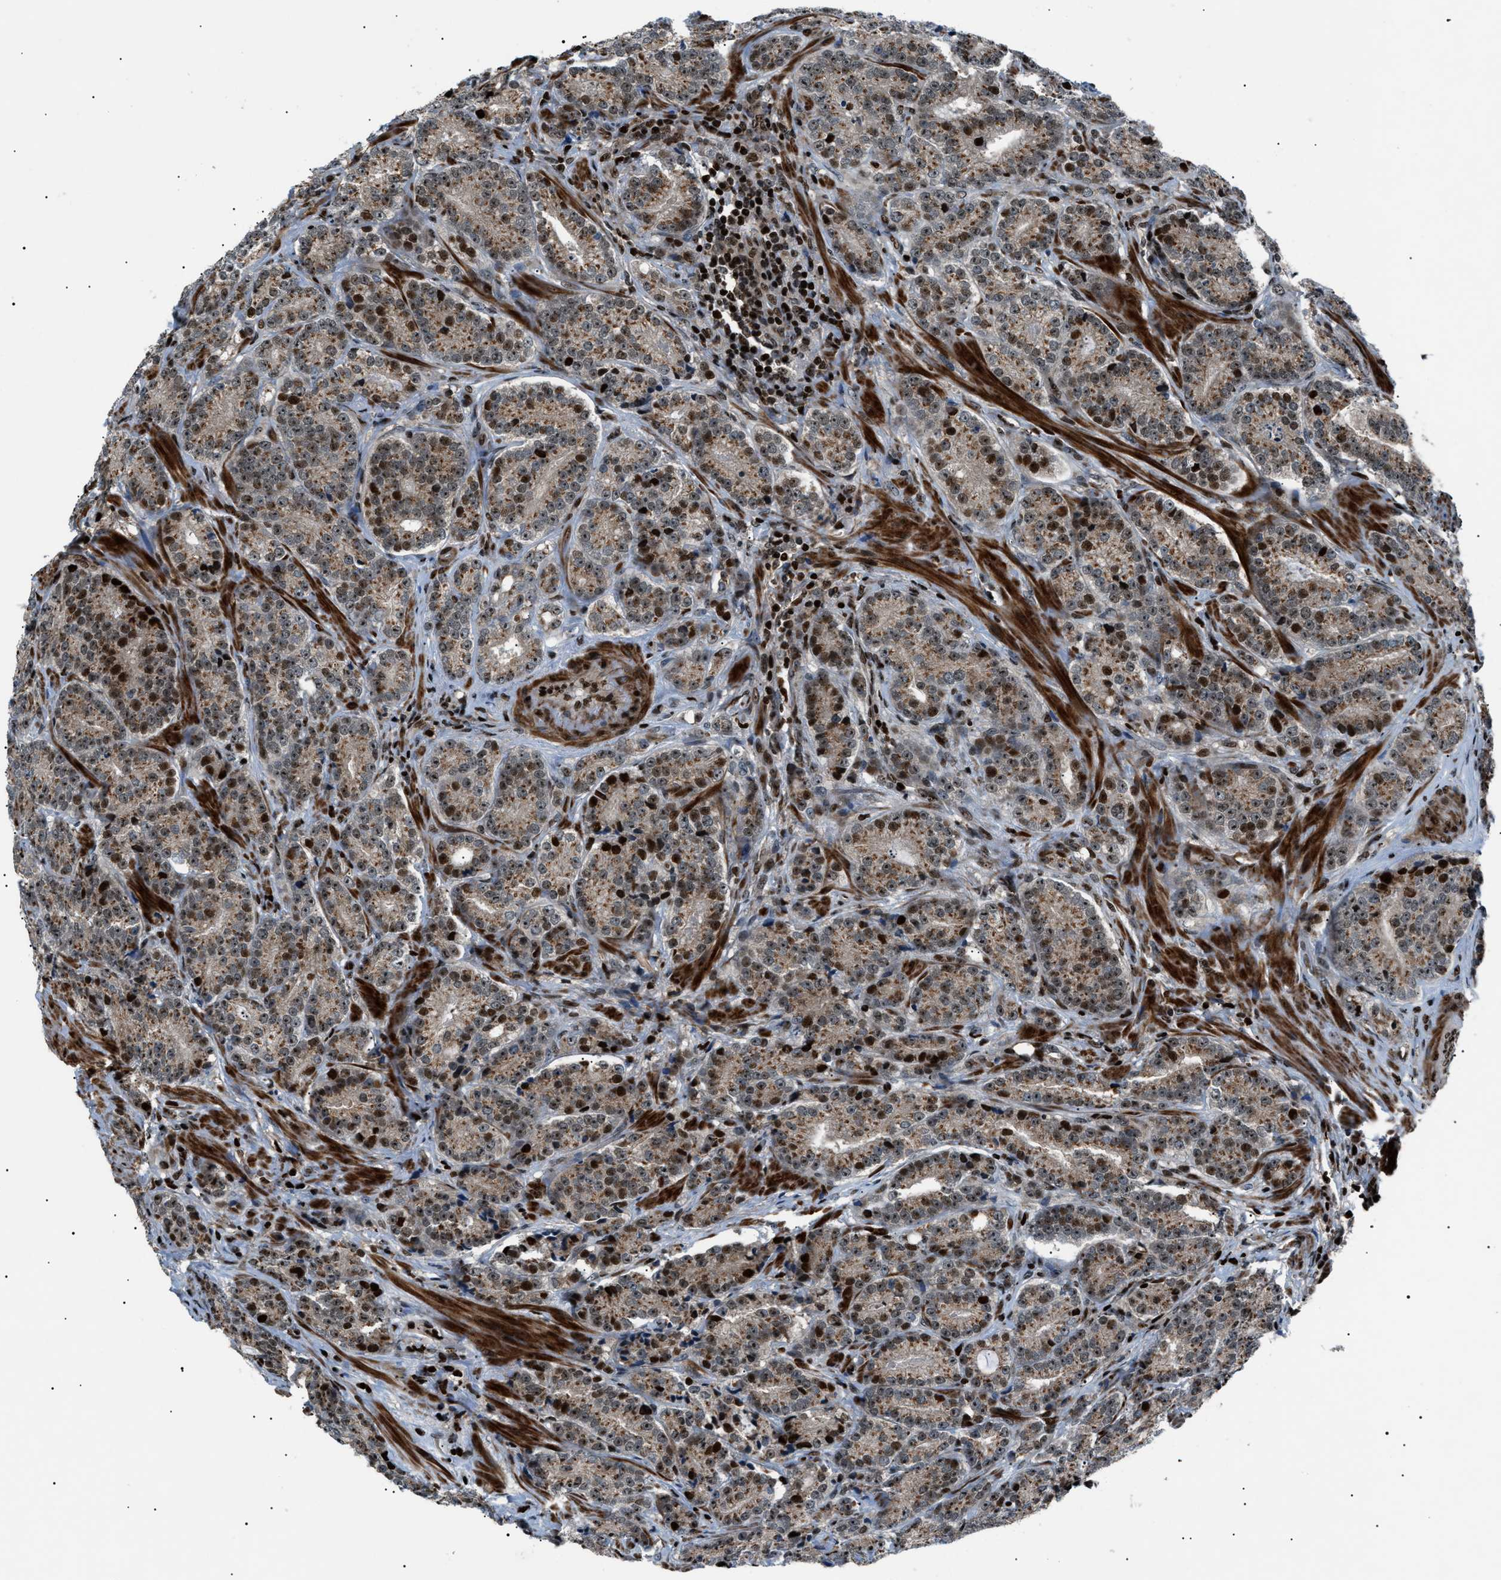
{"staining": {"intensity": "strong", "quantity": "<25%", "location": "nuclear"}, "tissue": "prostate cancer", "cell_type": "Tumor cells", "image_type": "cancer", "snomed": [{"axis": "morphology", "description": "Adenocarcinoma, High grade"}, {"axis": "topography", "description": "Prostate"}], "caption": "This histopathology image demonstrates immunohistochemistry (IHC) staining of prostate cancer (high-grade adenocarcinoma), with medium strong nuclear positivity in approximately <25% of tumor cells.", "gene": "PRKX", "patient": {"sex": "male", "age": 61}}